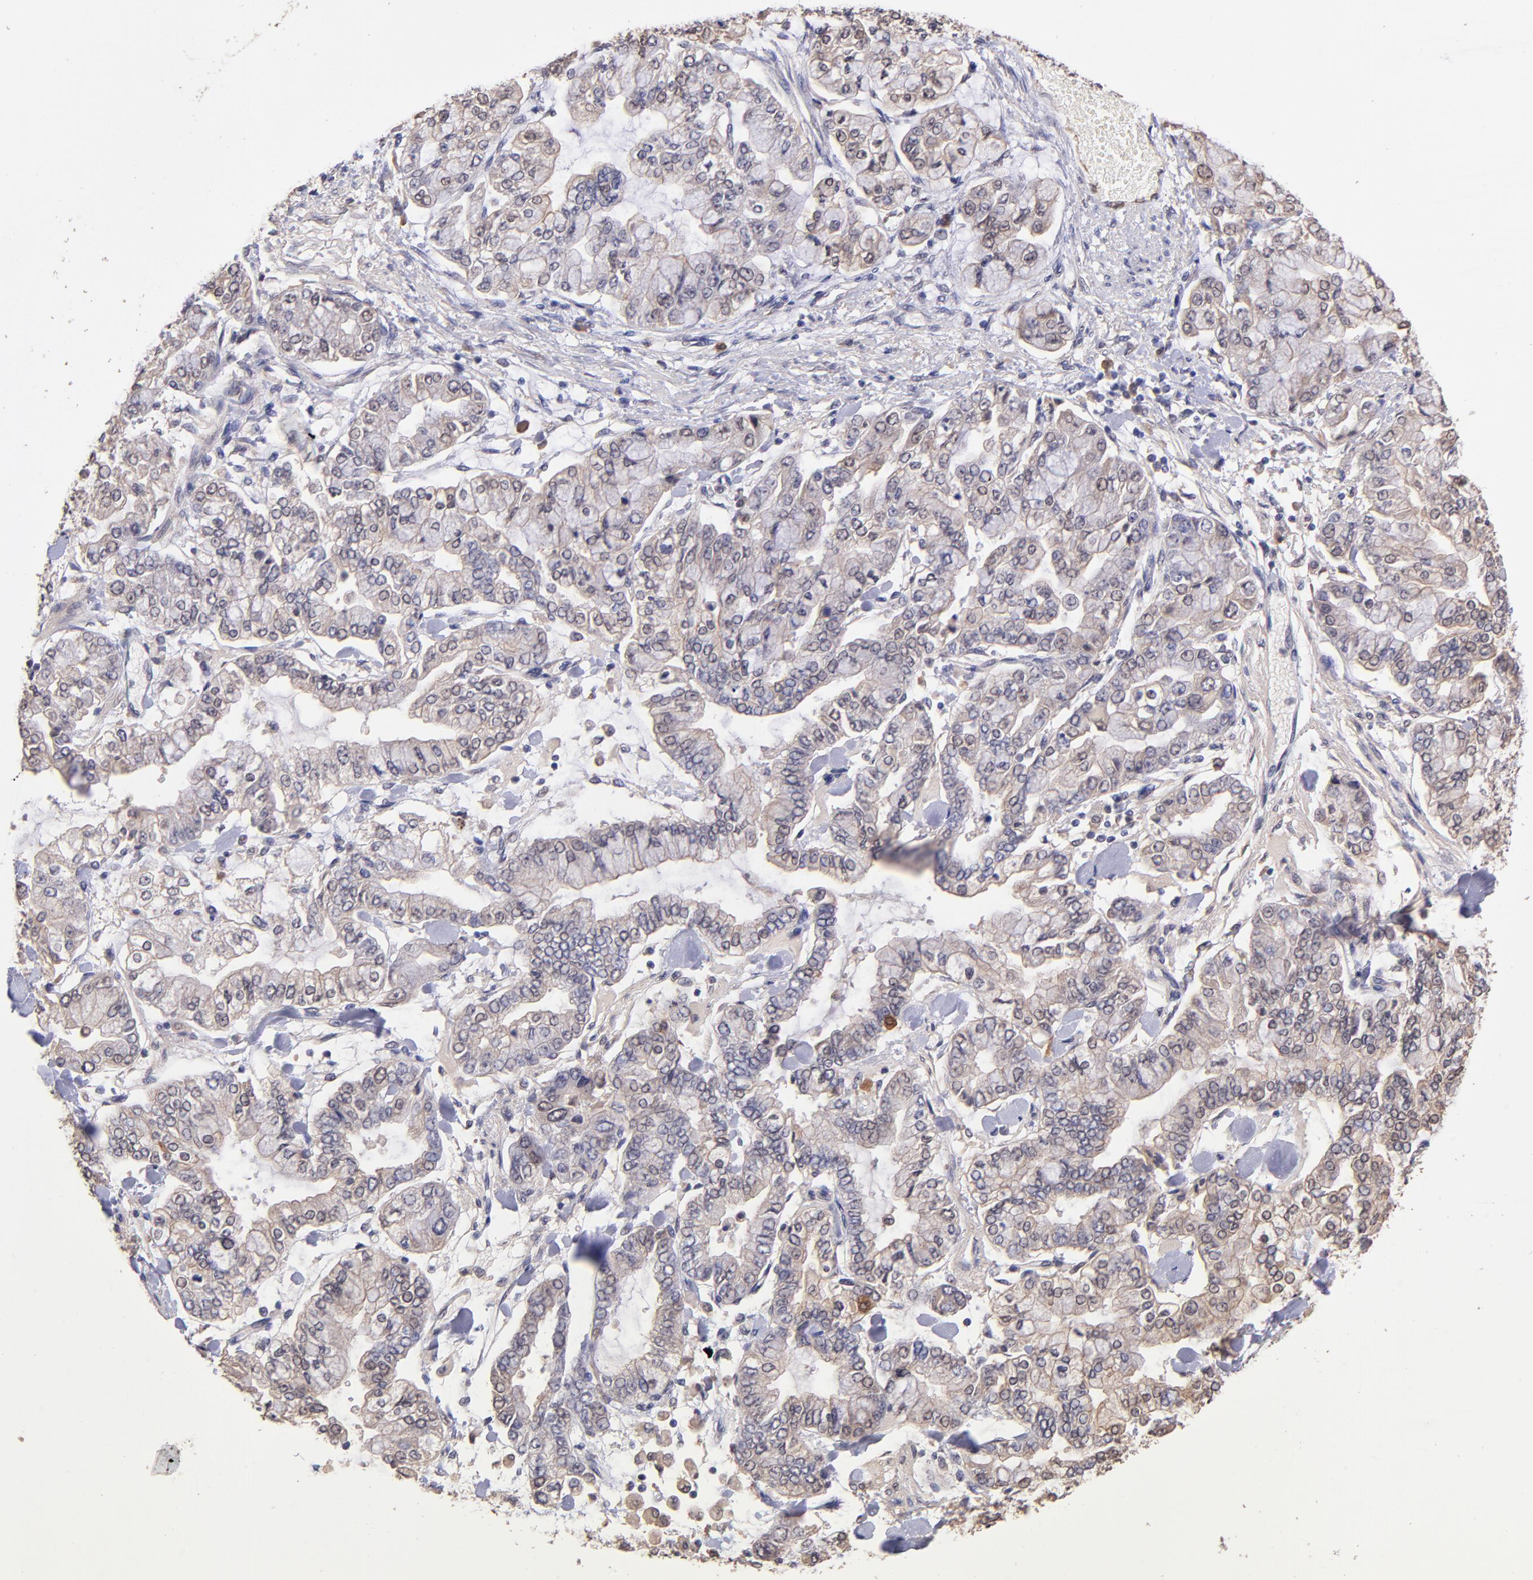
{"staining": {"intensity": "weak", "quantity": ">75%", "location": "cytoplasmic/membranous"}, "tissue": "stomach cancer", "cell_type": "Tumor cells", "image_type": "cancer", "snomed": [{"axis": "morphology", "description": "Normal tissue, NOS"}, {"axis": "morphology", "description": "Adenocarcinoma, NOS"}, {"axis": "topography", "description": "Stomach, upper"}, {"axis": "topography", "description": "Stomach"}], "caption": "A brown stain highlights weak cytoplasmic/membranous staining of a protein in stomach adenocarcinoma tumor cells. (DAB (3,3'-diaminobenzidine) = brown stain, brightfield microscopy at high magnification).", "gene": "RNASEL", "patient": {"sex": "male", "age": 76}}